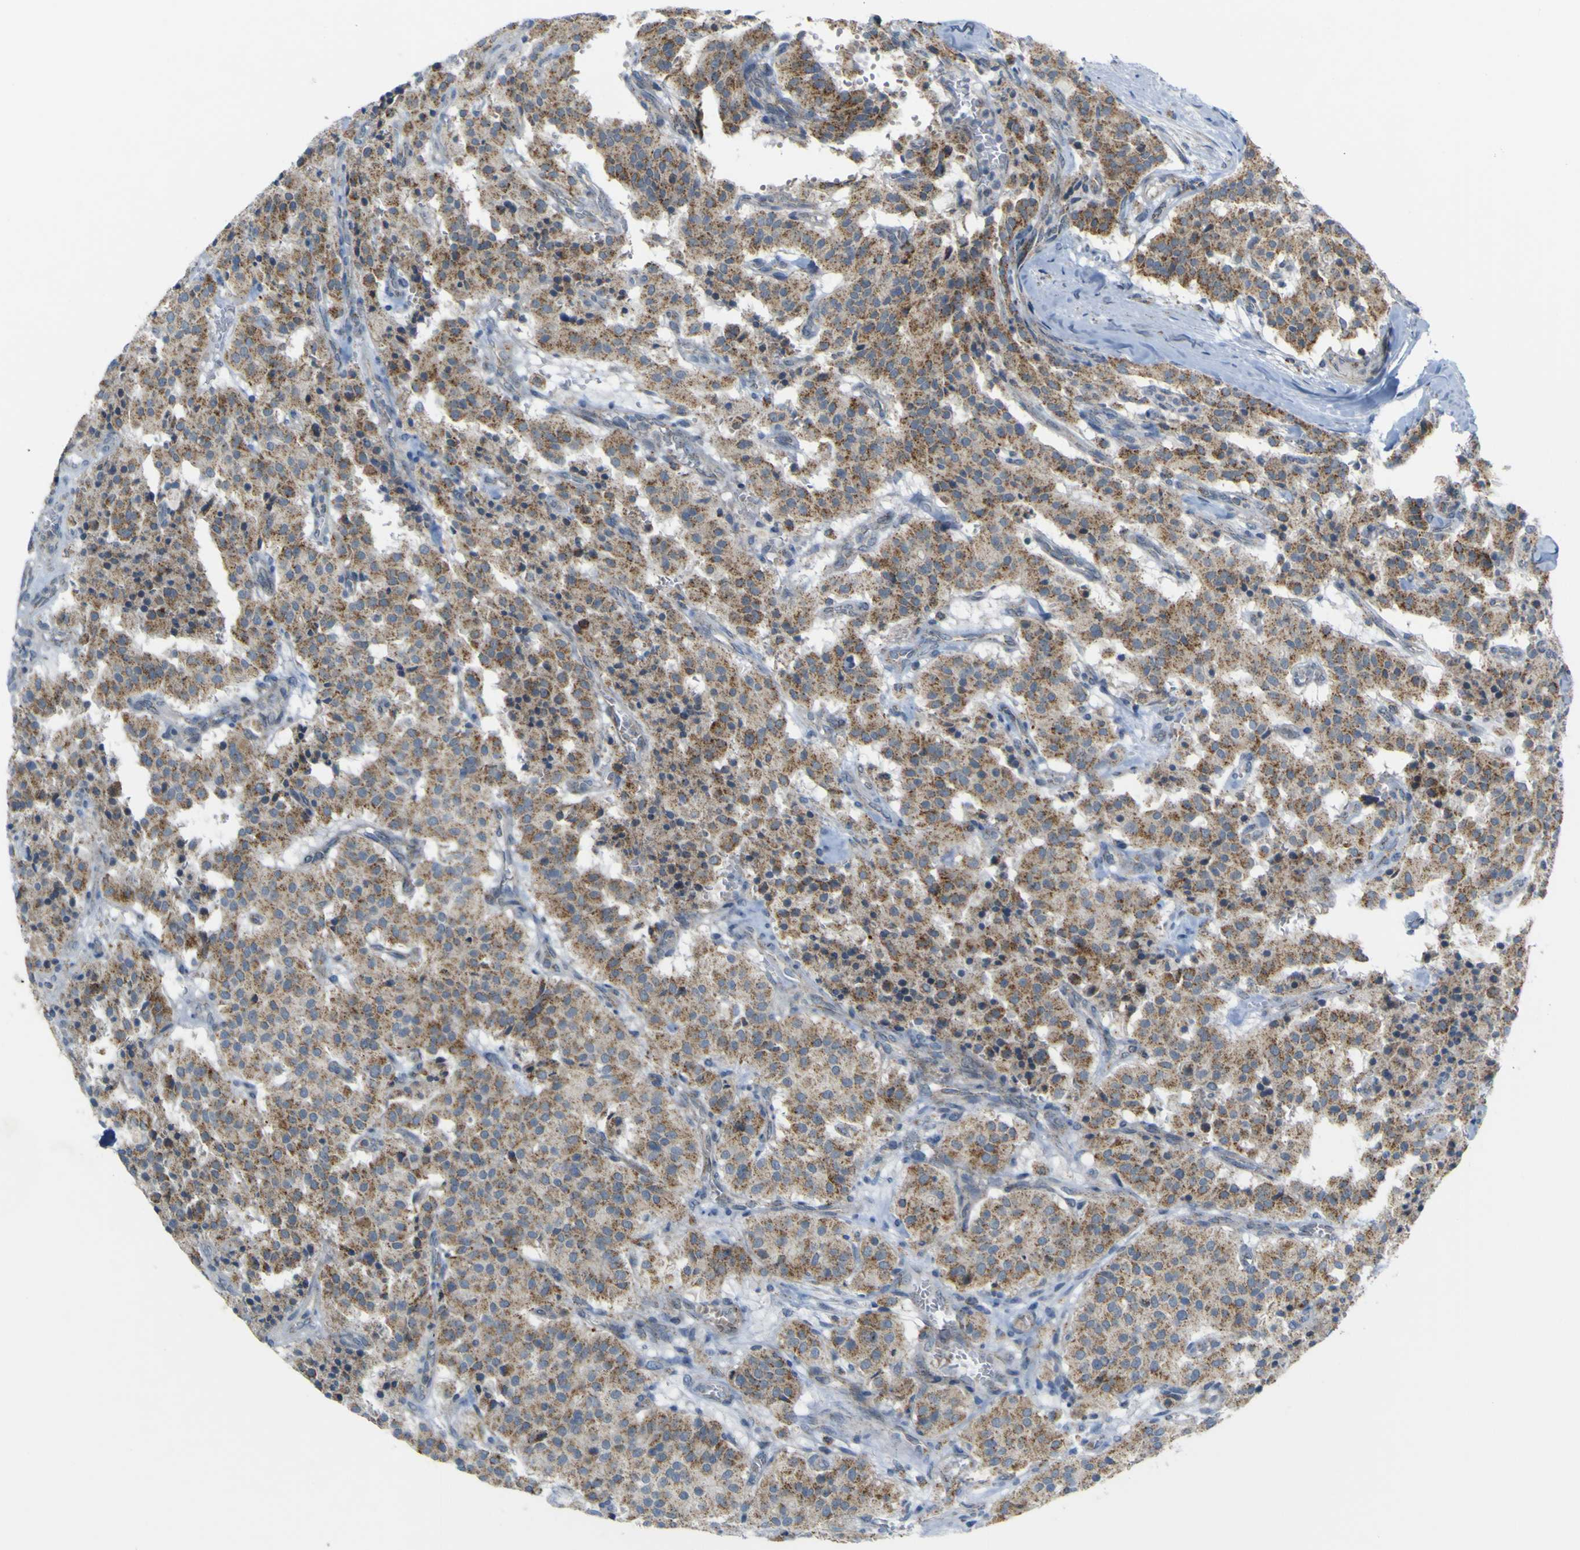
{"staining": {"intensity": "moderate", "quantity": ">75%", "location": "cytoplasmic/membranous"}, "tissue": "carcinoid", "cell_type": "Tumor cells", "image_type": "cancer", "snomed": [{"axis": "morphology", "description": "Carcinoid, malignant, NOS"}, {"axis": "topography", "description": "Lung"}], "caption": "This histopathology image exhibits immunohistochemistry (IHC) staining of human carcinoid (malignant), with medium moderate cytoplasmic/membranous staining in about >75% of tumor cells.", "gene": "ACBD5", "patient": {"sex": "male", "age": 30}}